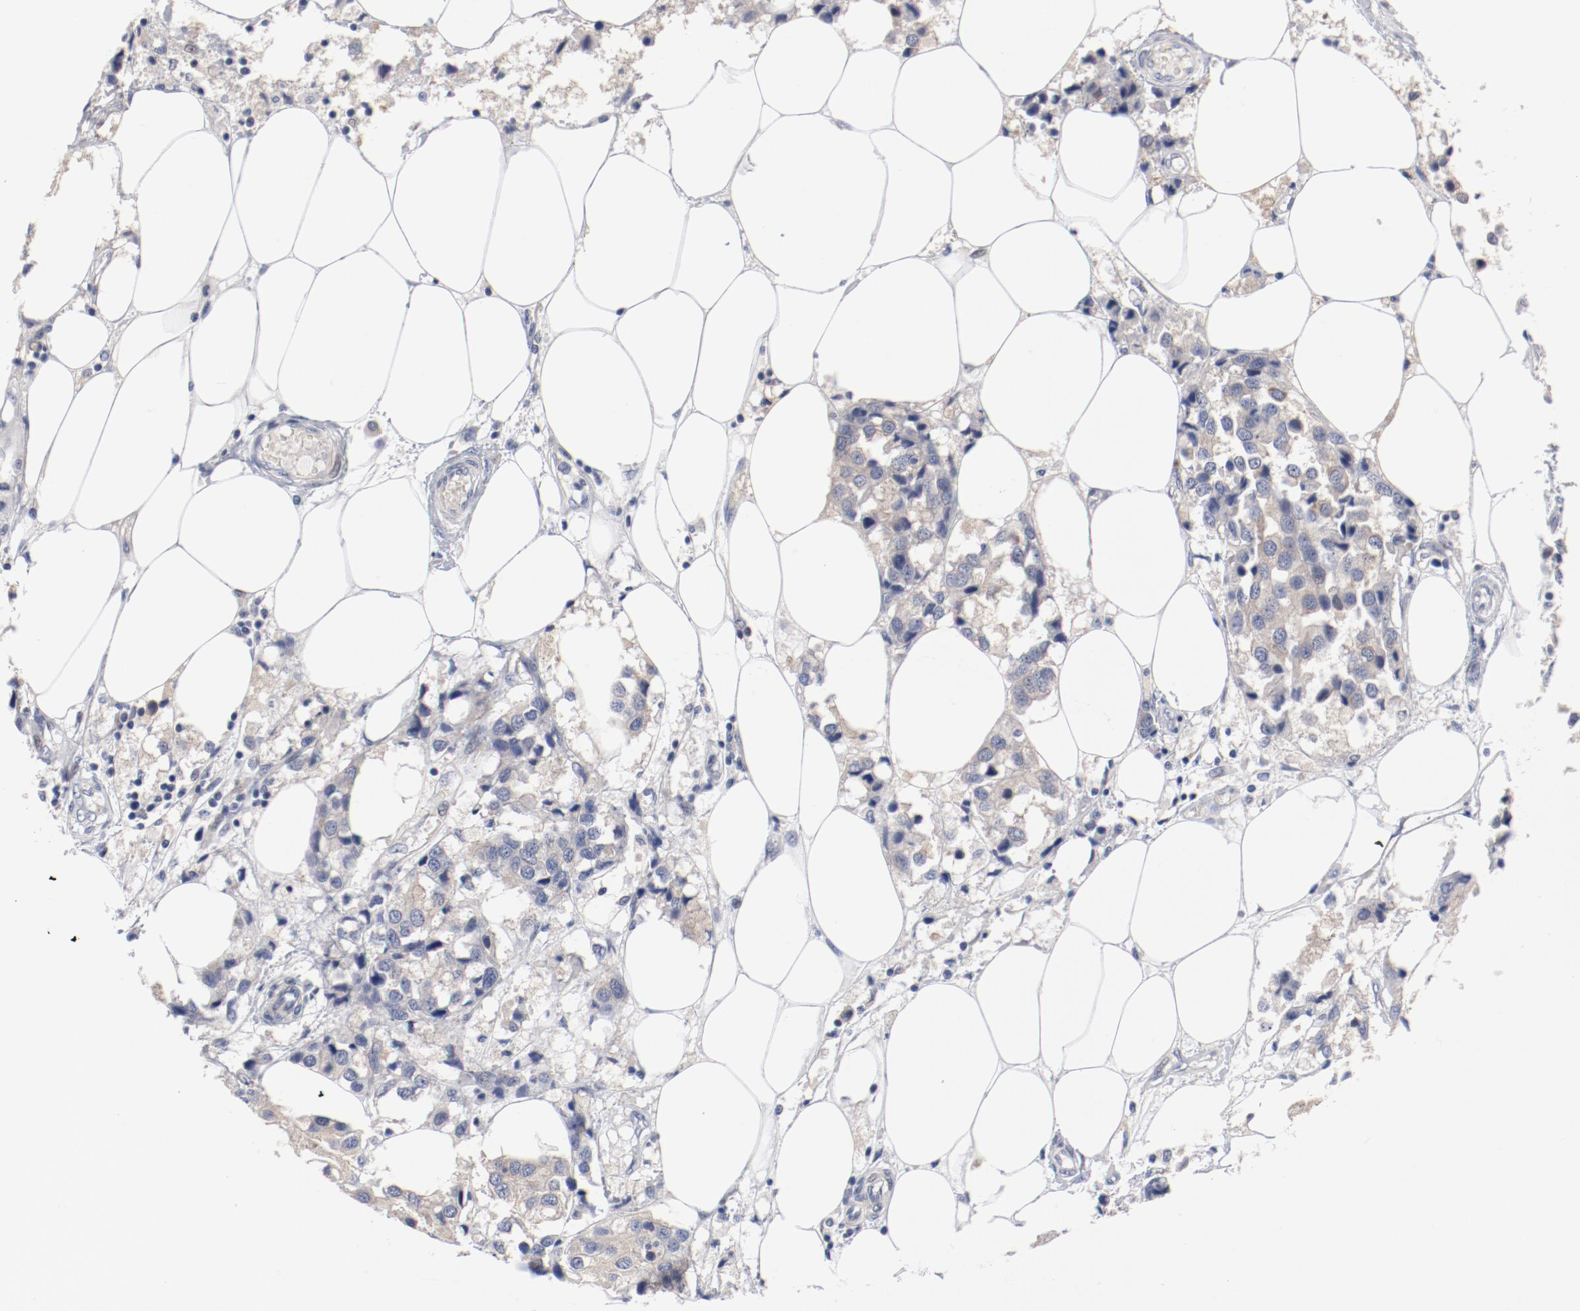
{"staining": {"intensity": "weak", "quantity": "25%-75%", "location": "cytoplasmic/membranous"}, "tissue": "breast cancer", "cell_type": "Tumor cells", "image_type": "cancer", "snomed": [{"axis": "morphology", "description": "Duct carcinoma"}, {"axis": "topography", "description": "Breast"}], "caption": "Immunohistochemistry (IHC) image of neoplastic tissue: human breast cancer stained using immunohistochemistry displays low levels of weak protein expression localized specifically in the cytoplasmic/membranous of tumor cells, appearing as a cytoplasmic/membranous brown color.", "gene": "GPR143", "patient": {"sex": "female", "age": 80}}